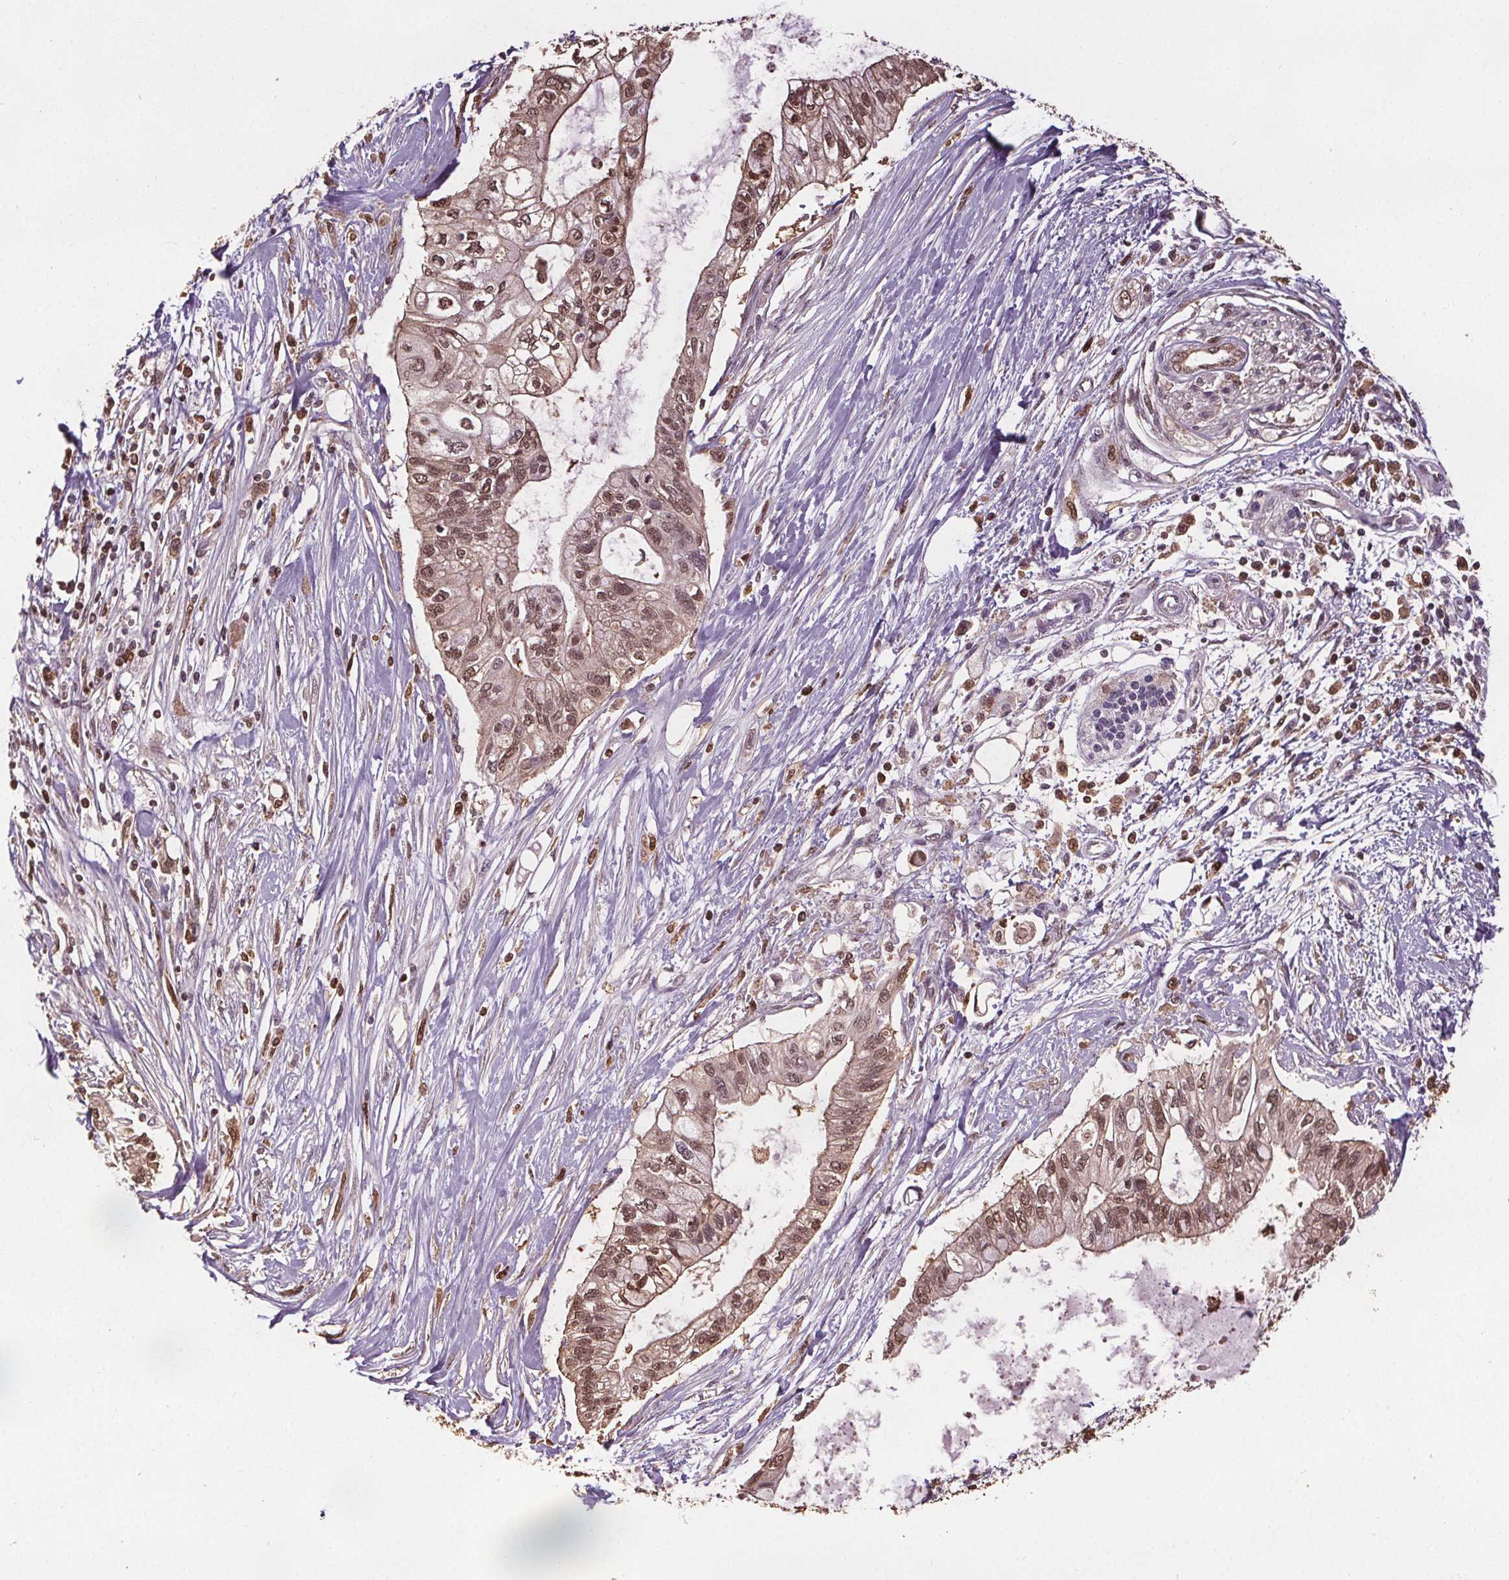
{"staining": {"intensity": "moderate", "quantity": ">75%", "location": "cytoplasmic/membranous,nuclear"}, "tissue": "pancreatic cancer", "cell_type": "Tumor cells", "image_type": "cancer", "snomed": [{"axis": "morphology", "description": "Adenocarcinoma, NOS"}, {"axis": "topography", "description": "Pancreas"}], "caption": "DAB immunohistochemical staining of adenocarcinoma (pancreatic) exhibits moderate cytoplasmic/membranous and nuclear protein staining in approximately >75% of tumor cells.", "gene": "ENO1", "patient": {"sex": "female", "age": 77}}